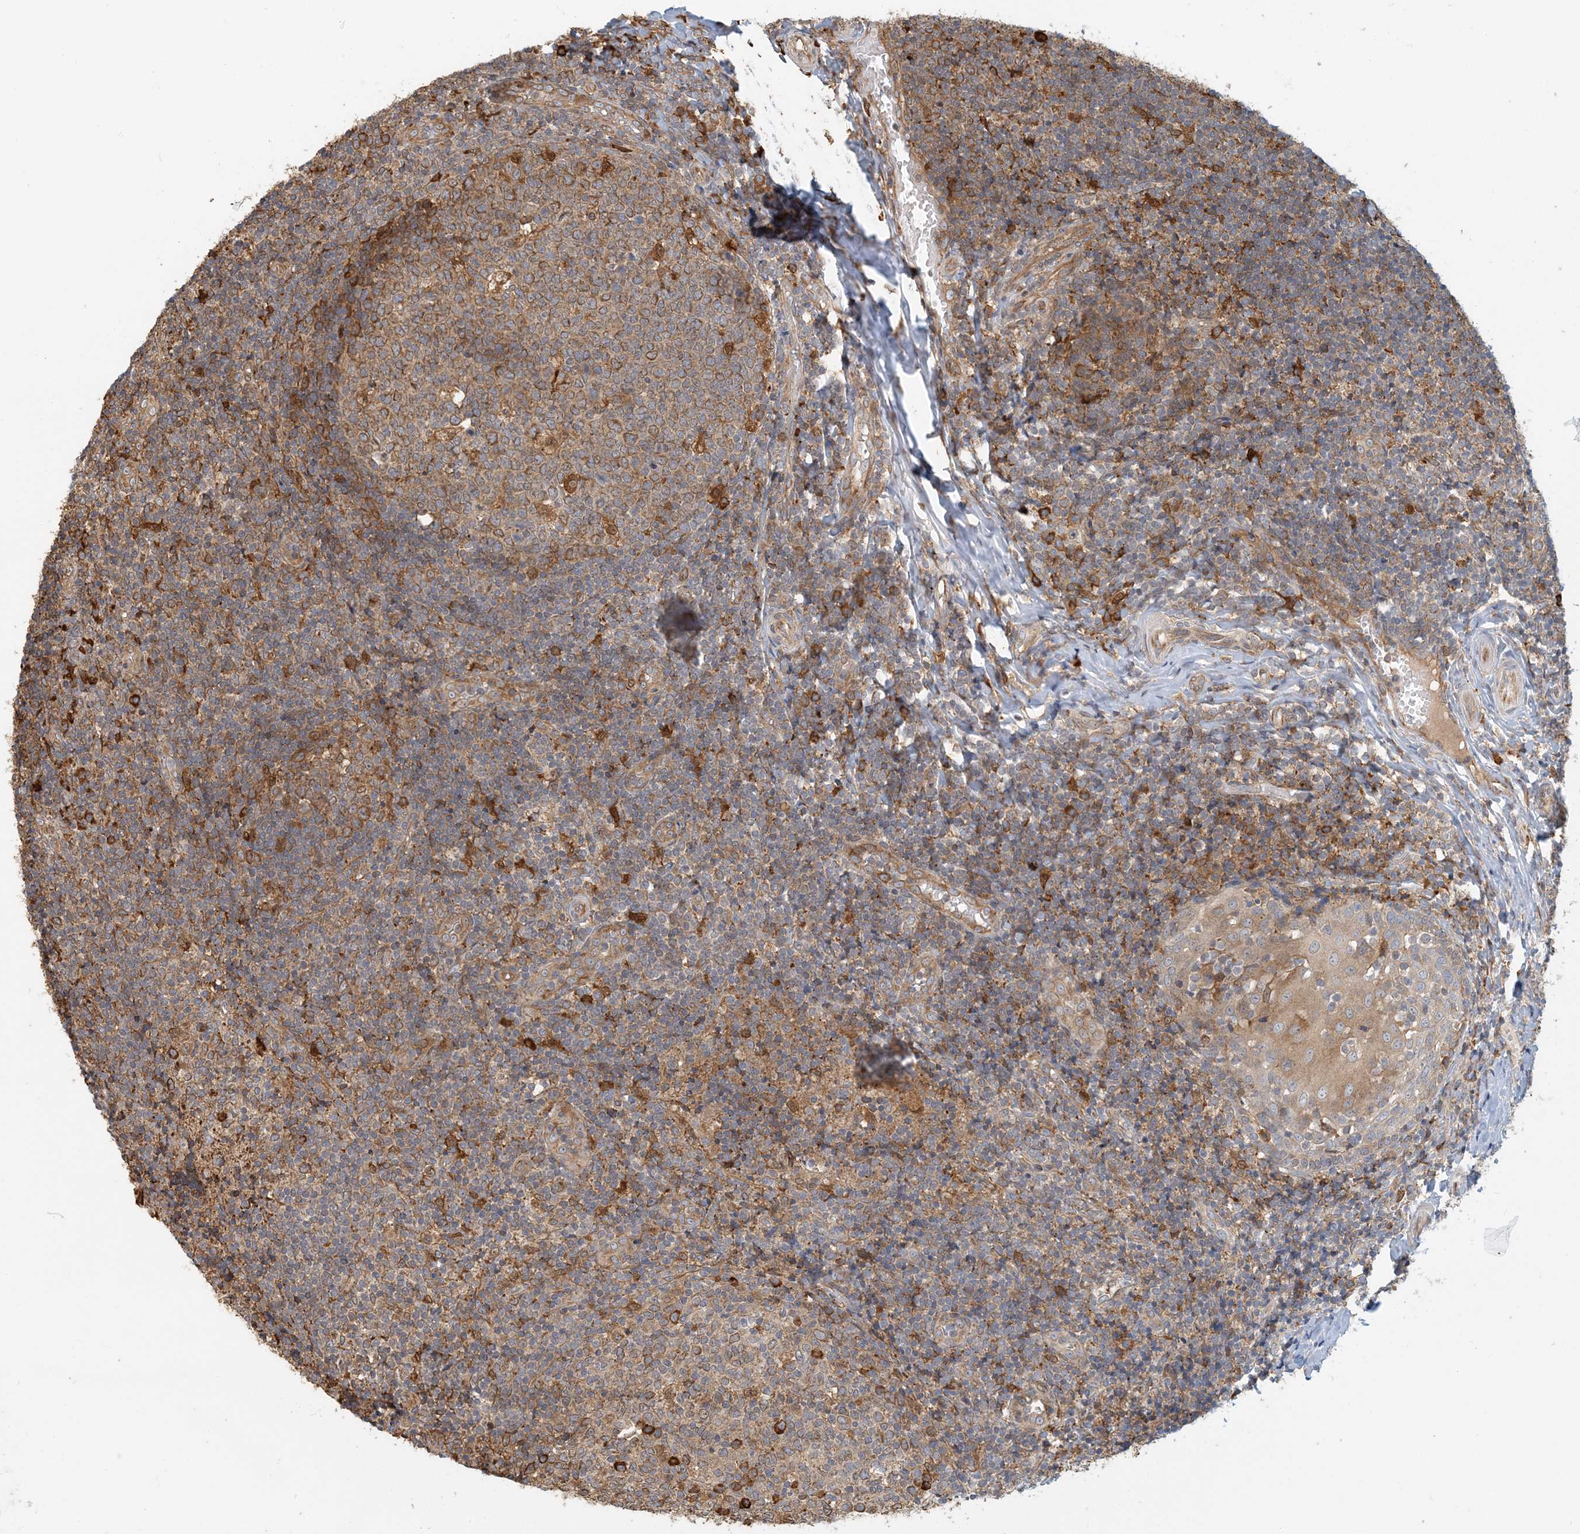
{"staining": {"intensity": "moderate", "quantity": ">75%", "location": "cytoplasmic/membranous"}, "tissue": "tonsil", "cell_type": "Germinal center cells", "image_type": "normal", "snomed": [{"axis": "morphology", "description": "Normal tissue, NOS"}, {"axis": "topography", "description": "Tonsil"}], "caption": "Immunohistochemical staining of benign tonsil exhibits medium levels of moderate cytoplasmic/membranous staining in approximately >75% of germinal center cells.", "gene": "HNMT", "patient": {"sex": "female", "age": 19}}